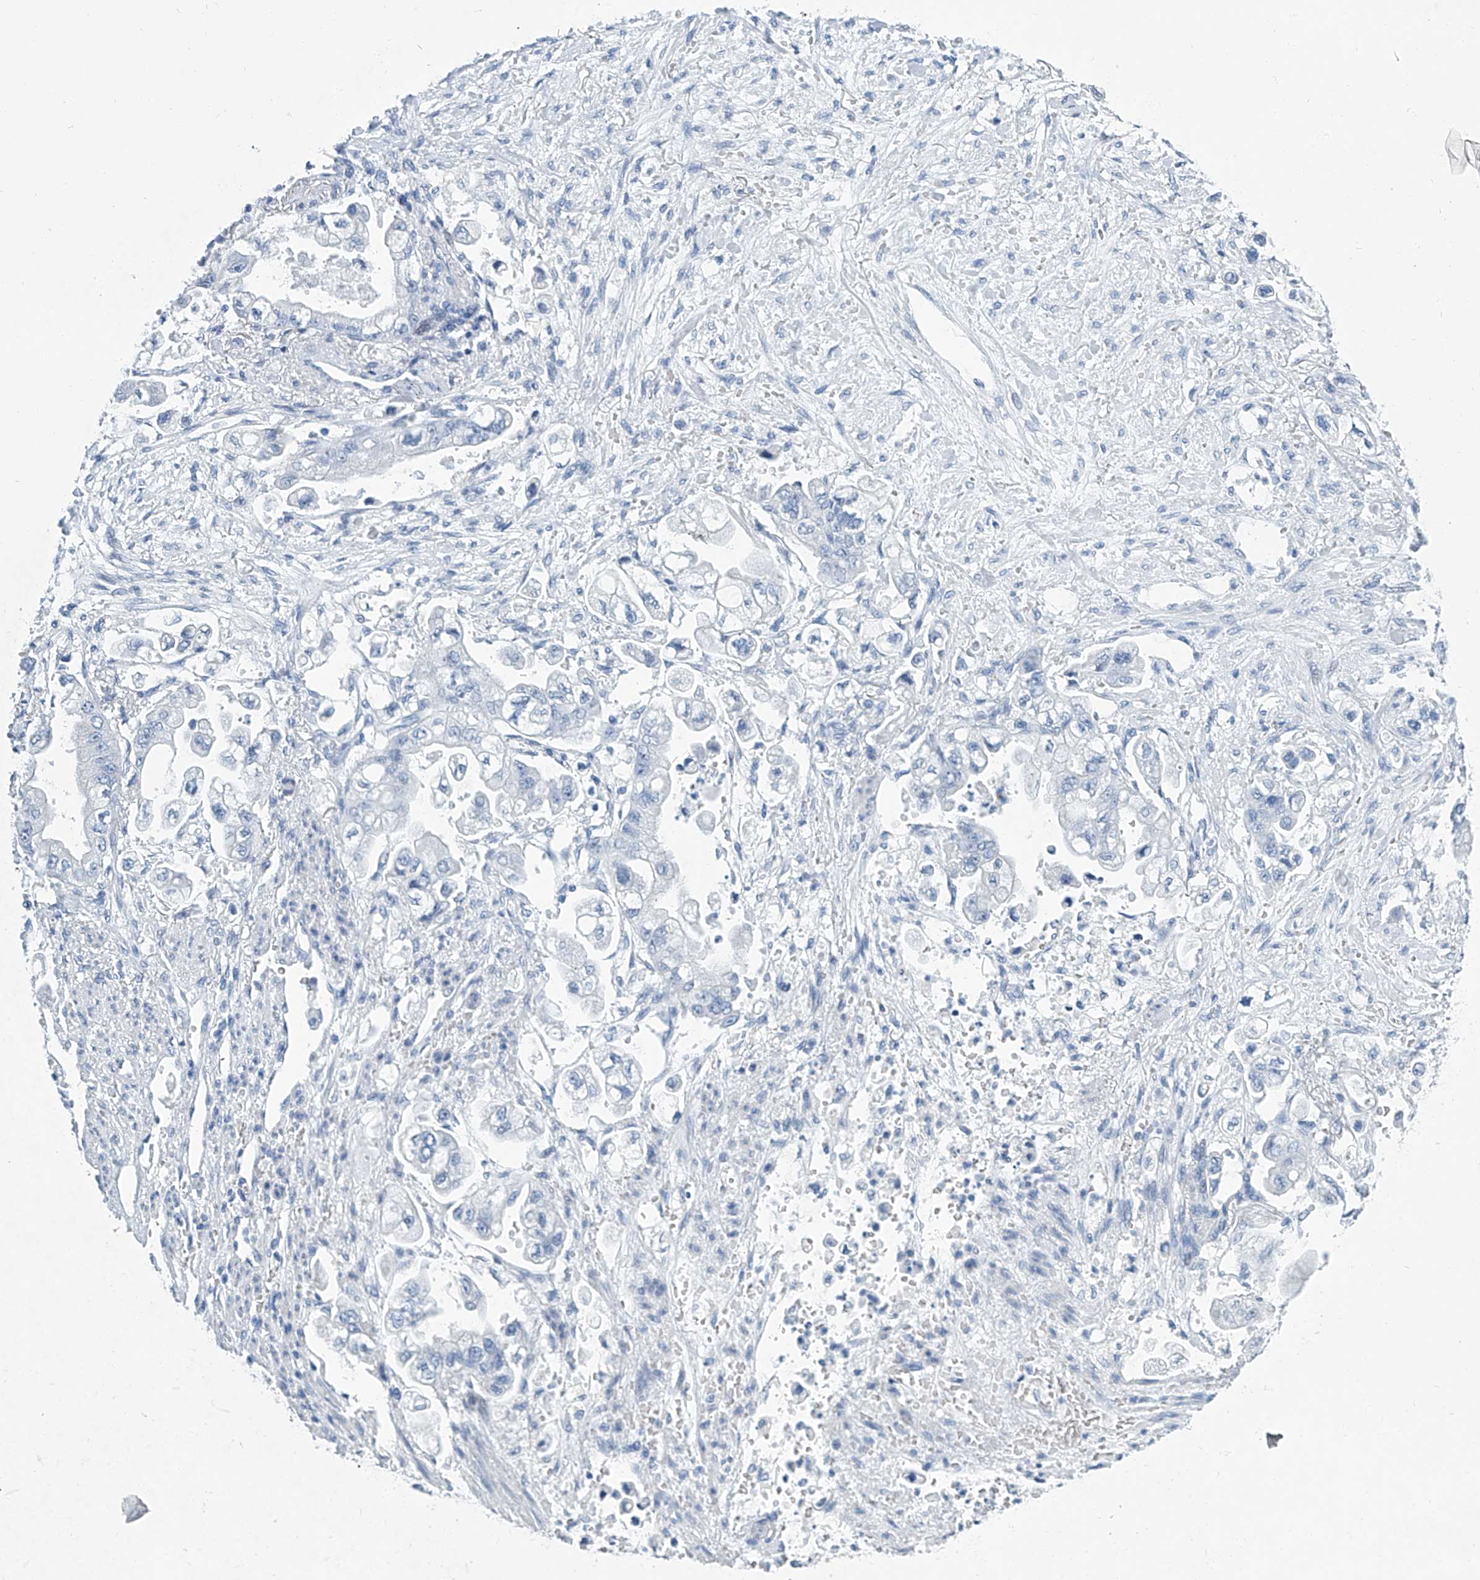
{"staining": {"intensity": "negative", "quantity": "none", "location": "none"}, "tissue": "stomach cancer", "cell_type": "Tumor cells", "image_type": "cancer", "snomed": [{"axis": "morphology", "description": "Adenocarcinoma, NOS"}, {"axis": "topography", "description": "Stomach"}], "caption": "There is no significant staining in tumor cells of adenocarcinoma (stomach).", "gene": "CYP2A7", "patient": {"sex": "male", "age": 62}}